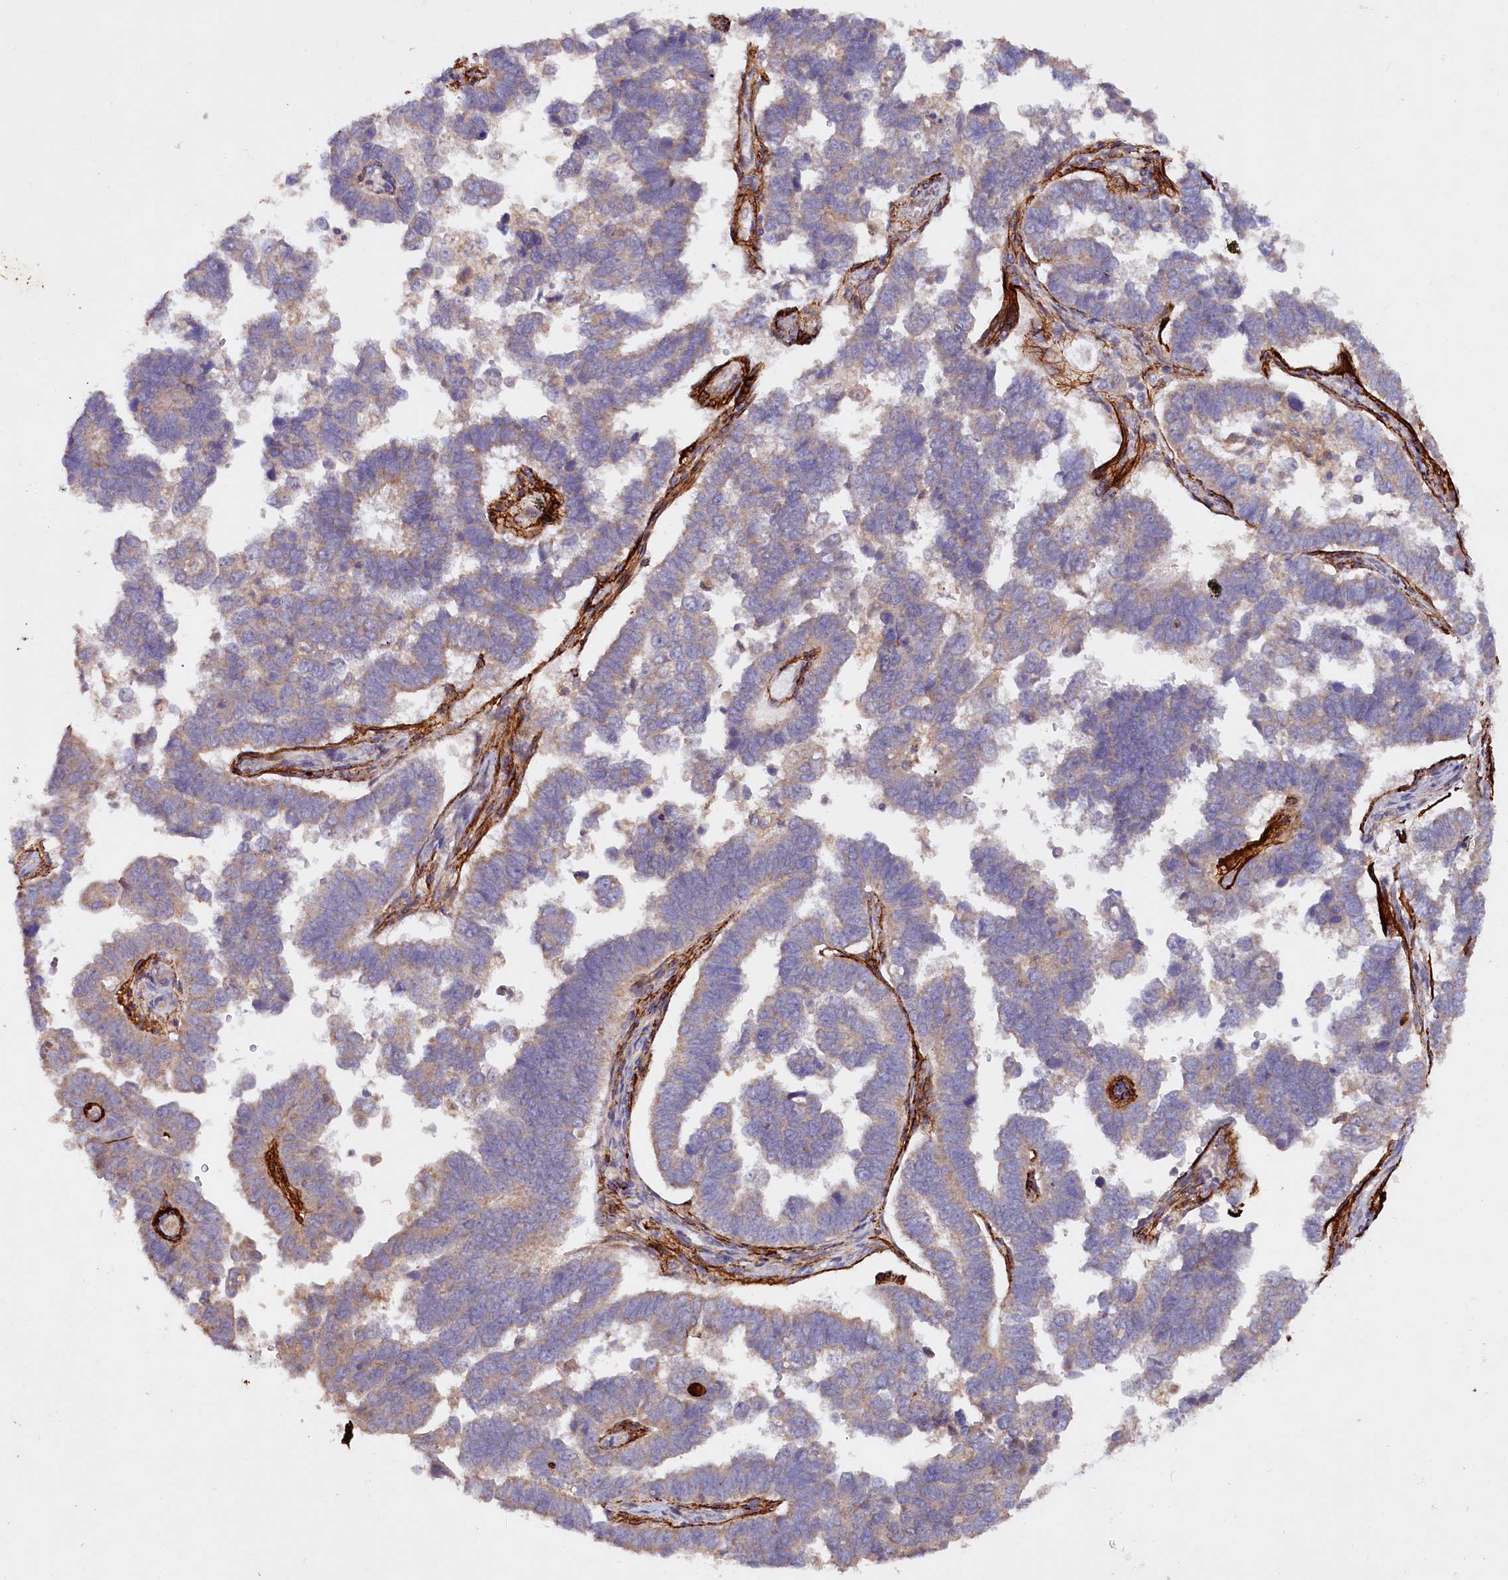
{"staining": {"intensity": "weak", "quantity": "25%-75%", "location": "cytoplasmic/membranous"}, "tissue": "endometrial cancer", "cell_type": "Tumor cells", "image_type": "cancer", "snomed": [{"axis": "morphology", "description": "Adenocarcinoma, NOS"}, {"axis": "topography", "description": "Endometrium"}], "caption": "Brown immunohistochemical staining in human endometrial cancer demonstrates weak cytoplasmic/membranous staining in approximately 25%-75% of tumor cells. The protein is stained brown, and the nuclei are stained in blue (DAB (3,3'-diaminobenzidine) IHC with brightfield microscopy, high magnification).", "gene": "ETFBKMT", "patient": {"sex": "female", "age": 75}}